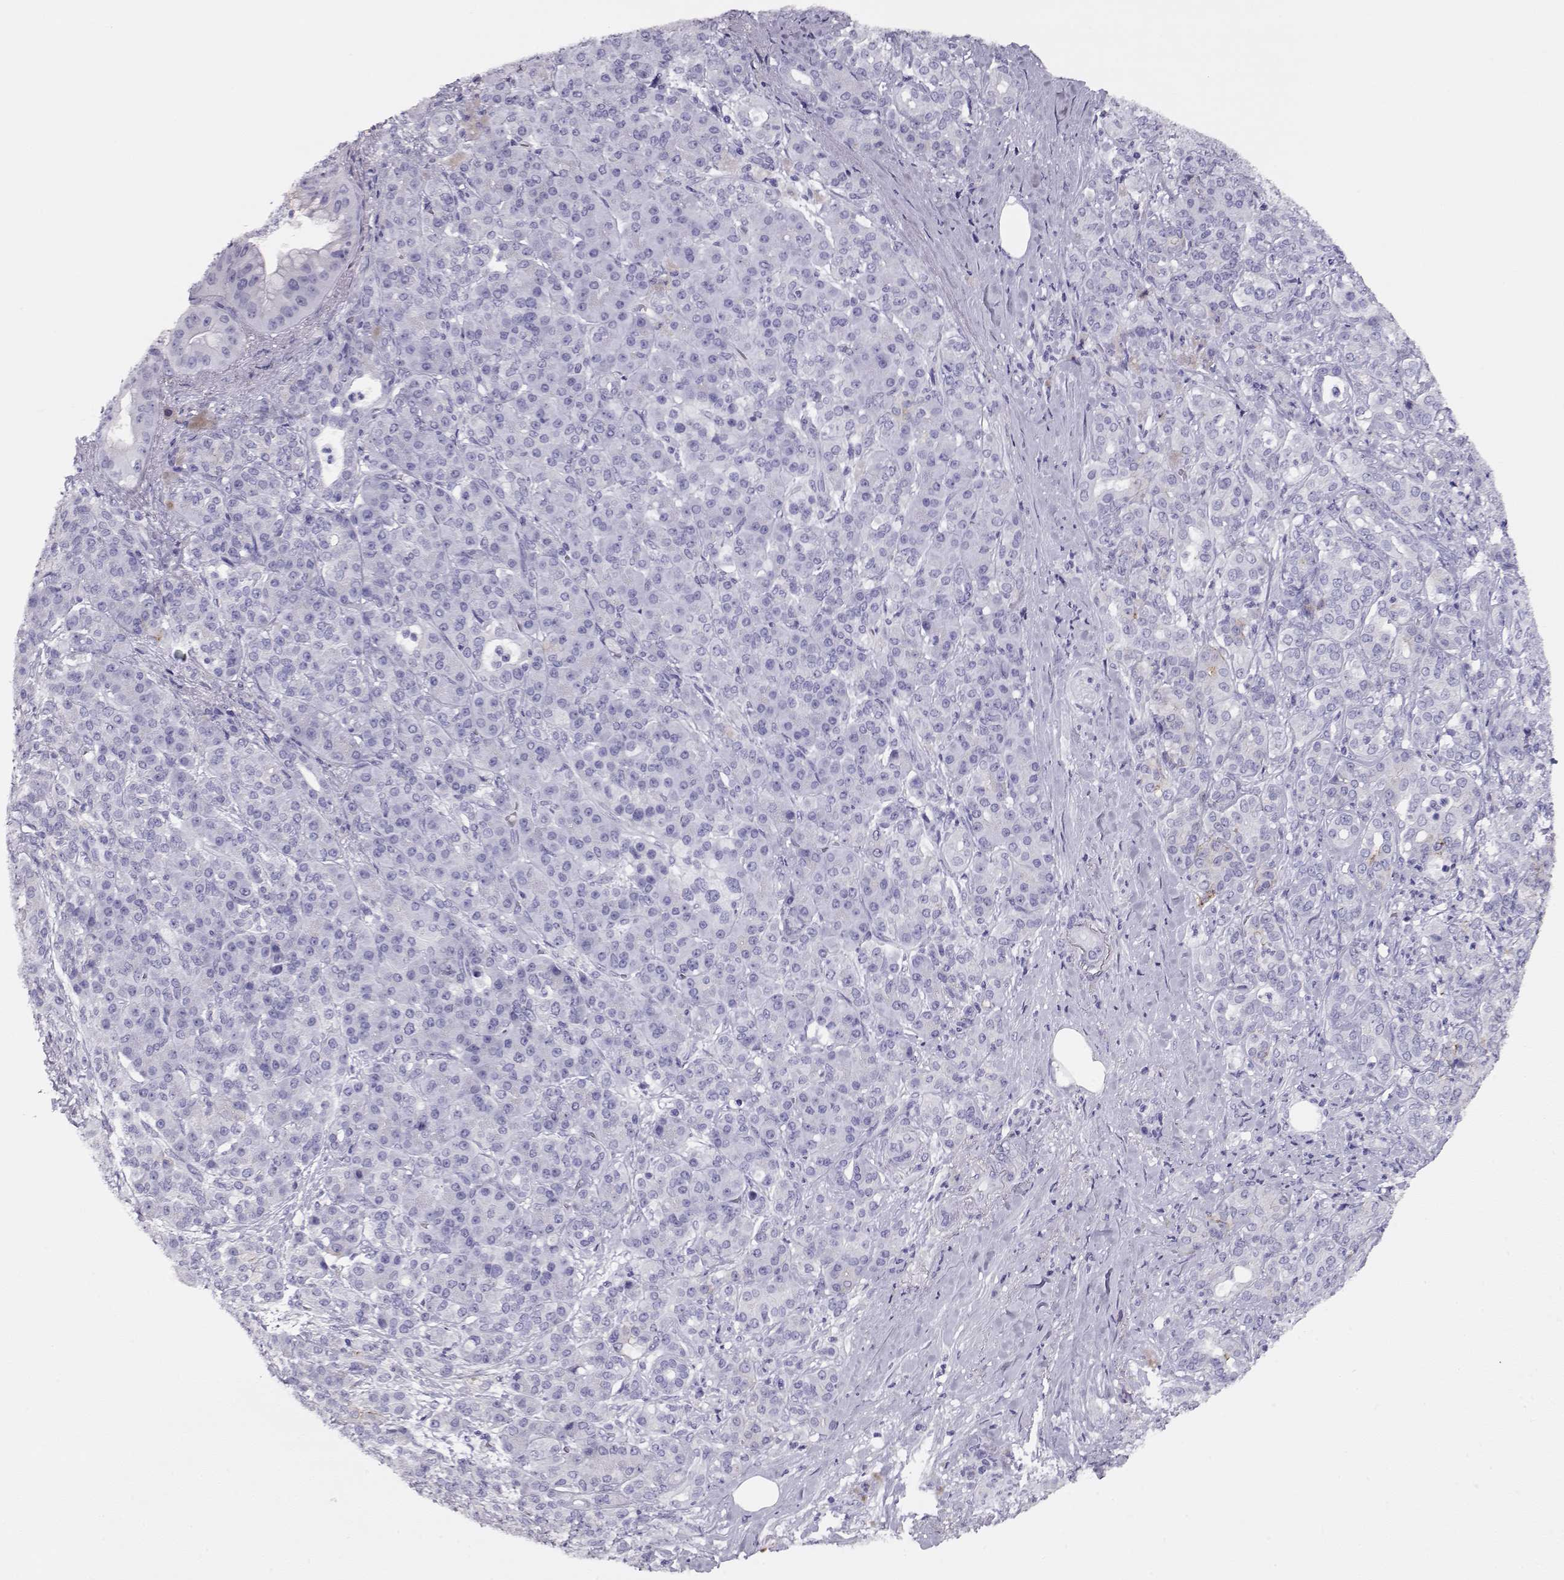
{"staining": {"intensity": "negative", "quantity": "none", "location": "none"}, "tissue": "pancreatic cancer", "cell_type": "Tumor cells", "image_type": "cancer", "snomed": [{"axis": "morphology", "description": "Normal tissue, NOS"}, {"axis": "morphology", "description": "Inflammation, NOS"}, {"axis": "morphology", "description": "Adenocarcinoma, NOS"}, {"axis": "topography", "description": "Pancreas"}], "caption": "Tumor cells show no significant protein positivity in pancreatic cancer (adenocarcinoma).", "gene": "CRX", "patient": {"sex": "male", "age": 57}}